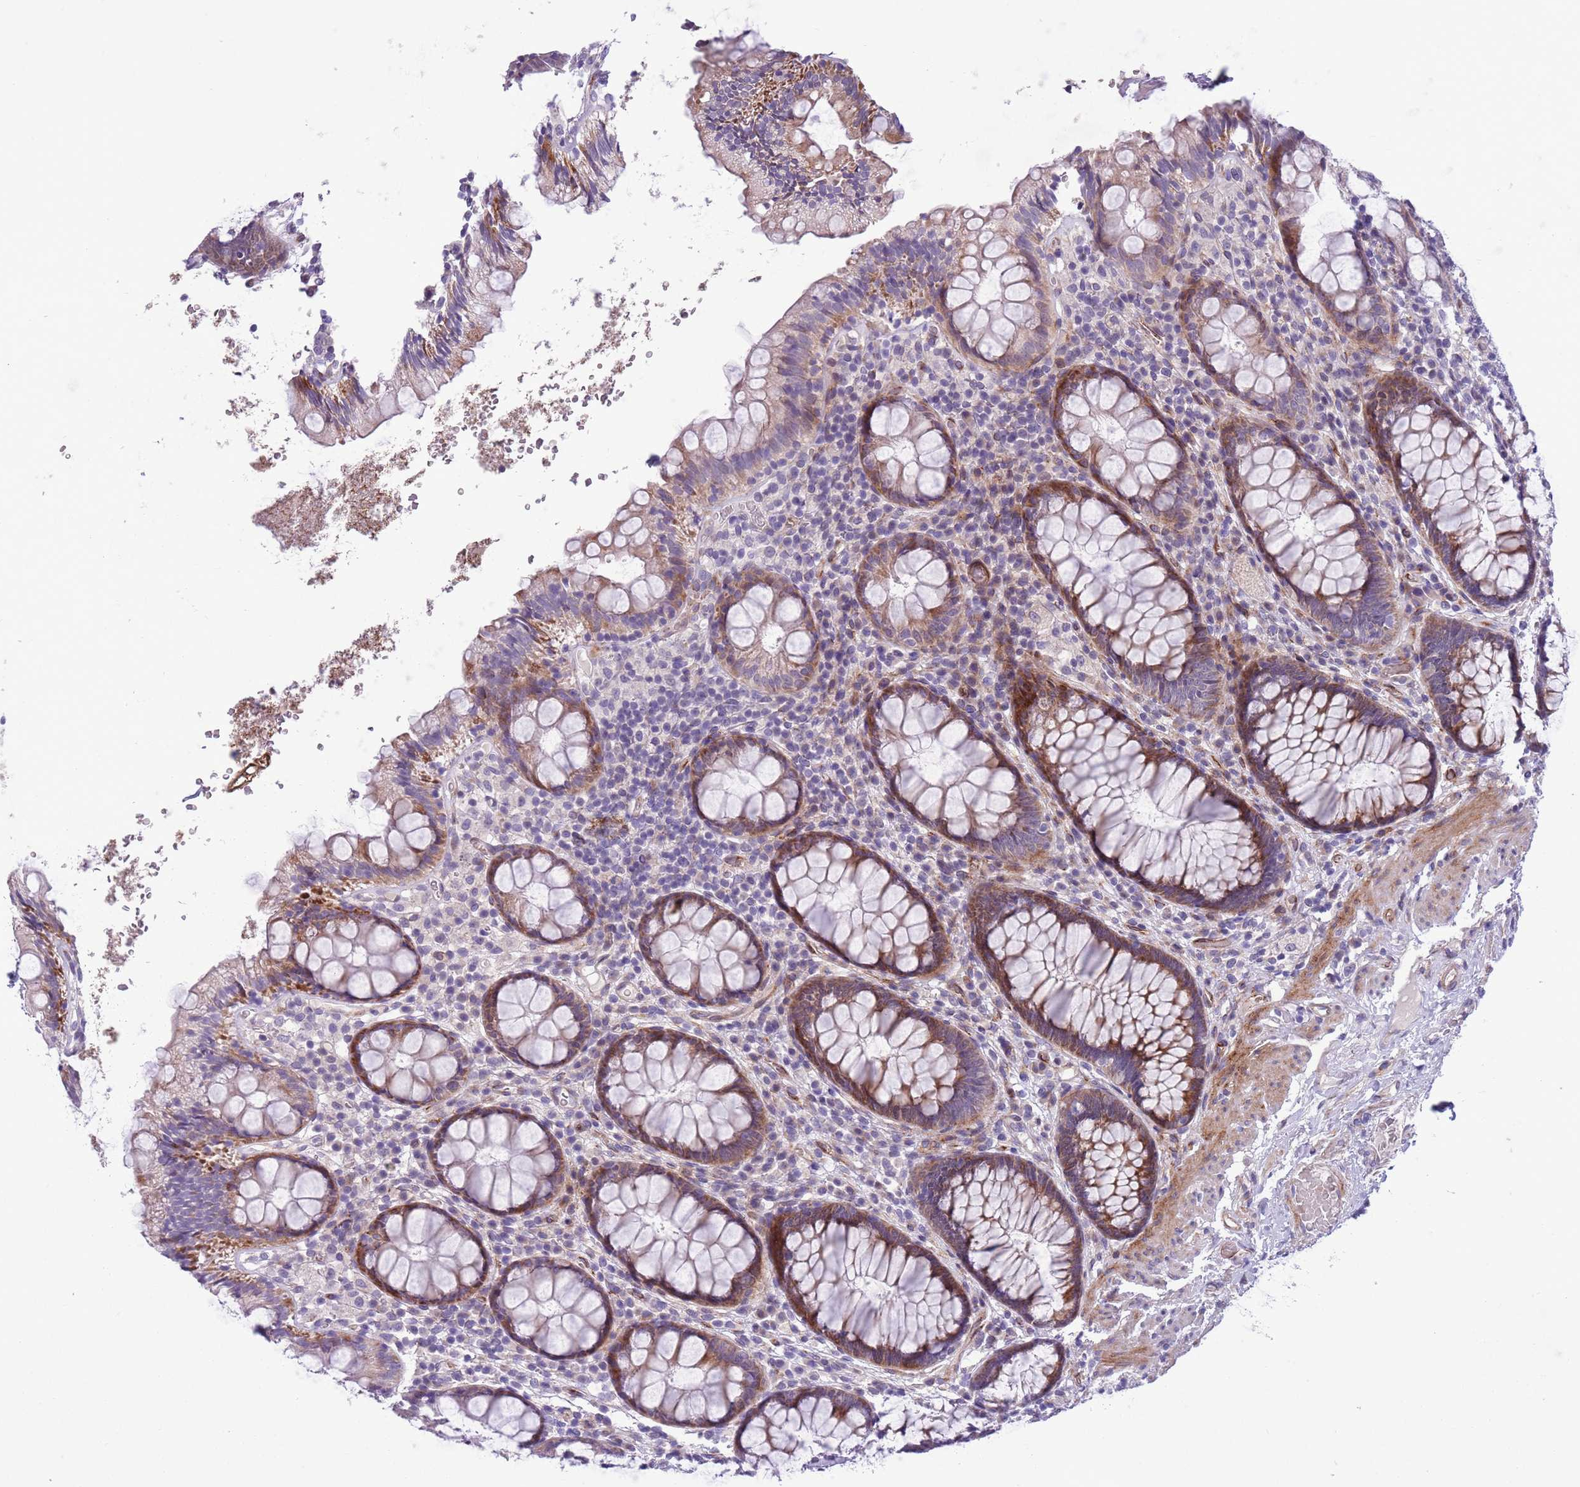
{"staining": {"intensity": "moderate", "quantity": ">75%", "location": "cytoplasmic/membranous"}, "tissue": "rectum", "cell_type": "Glandular cells", "image_type": "normal", "snomed": [{"axis": "morphology", "description": "Normal tissue, NOS"}, {"axis": "topography", "description": "Rectum"}], "caption": "Protein staining shows moderate cytoplasmic/membranous staining in about >75% of glandular cells in normal rectum.", "gene": "MRPL32", "patient": {"sex": "male", "age": 83}}